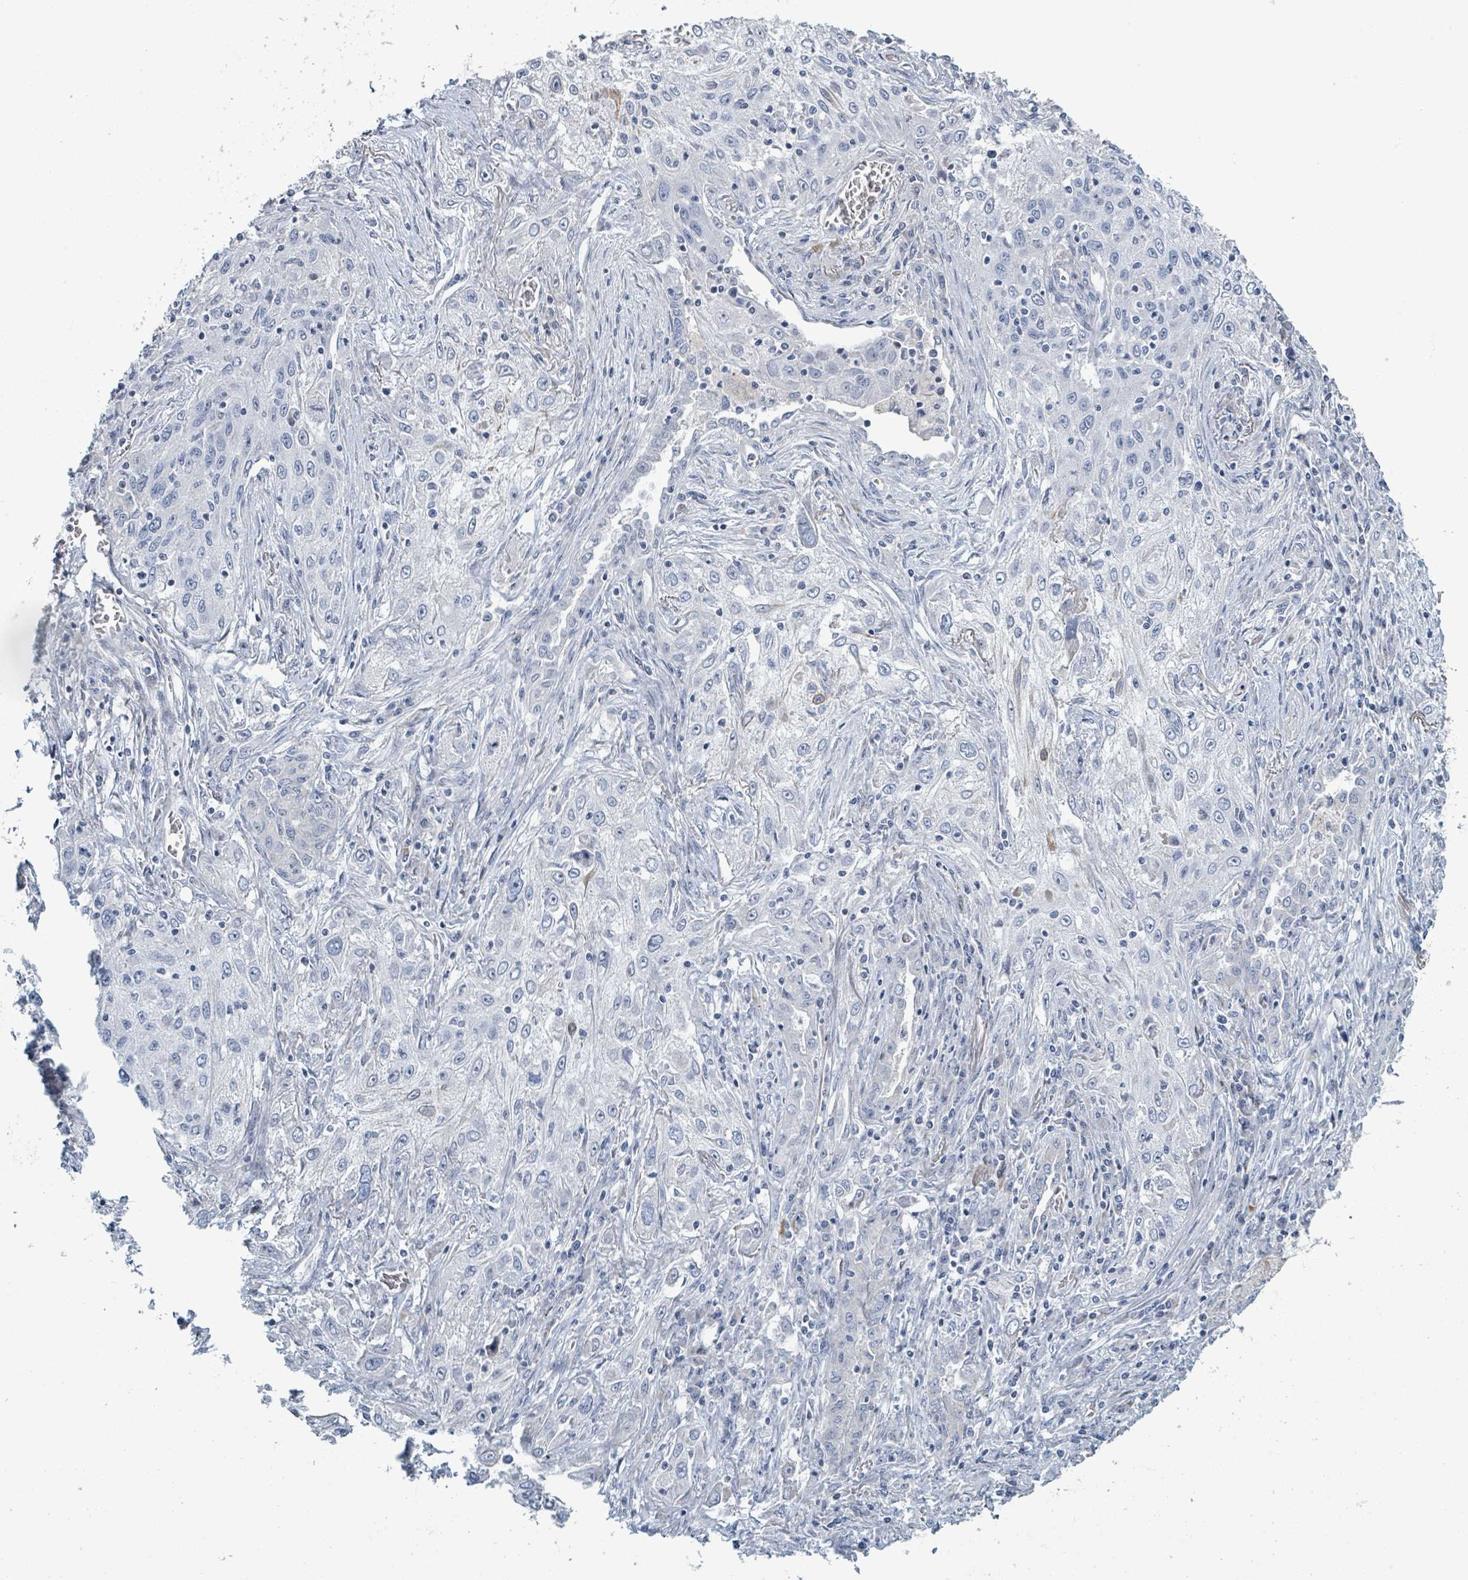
{"staining": {"intensity": "negative", "quantity": "none", "location": "none"}, "tissue": "lung cancer", "cell_type": "Tumor cells", "image_type": "cancer", "snomed": [{"axis": "morphology", "description": "Squamous cell carcinoma, NOS"}, {"axis": "topography", "description": "Lung"}], "caption": "Tumor cells show no significant protein expression in squamous cell carcinoma (lung).", "gene": "RAB33B", "patient": {"sex": "female", "age": 69}}